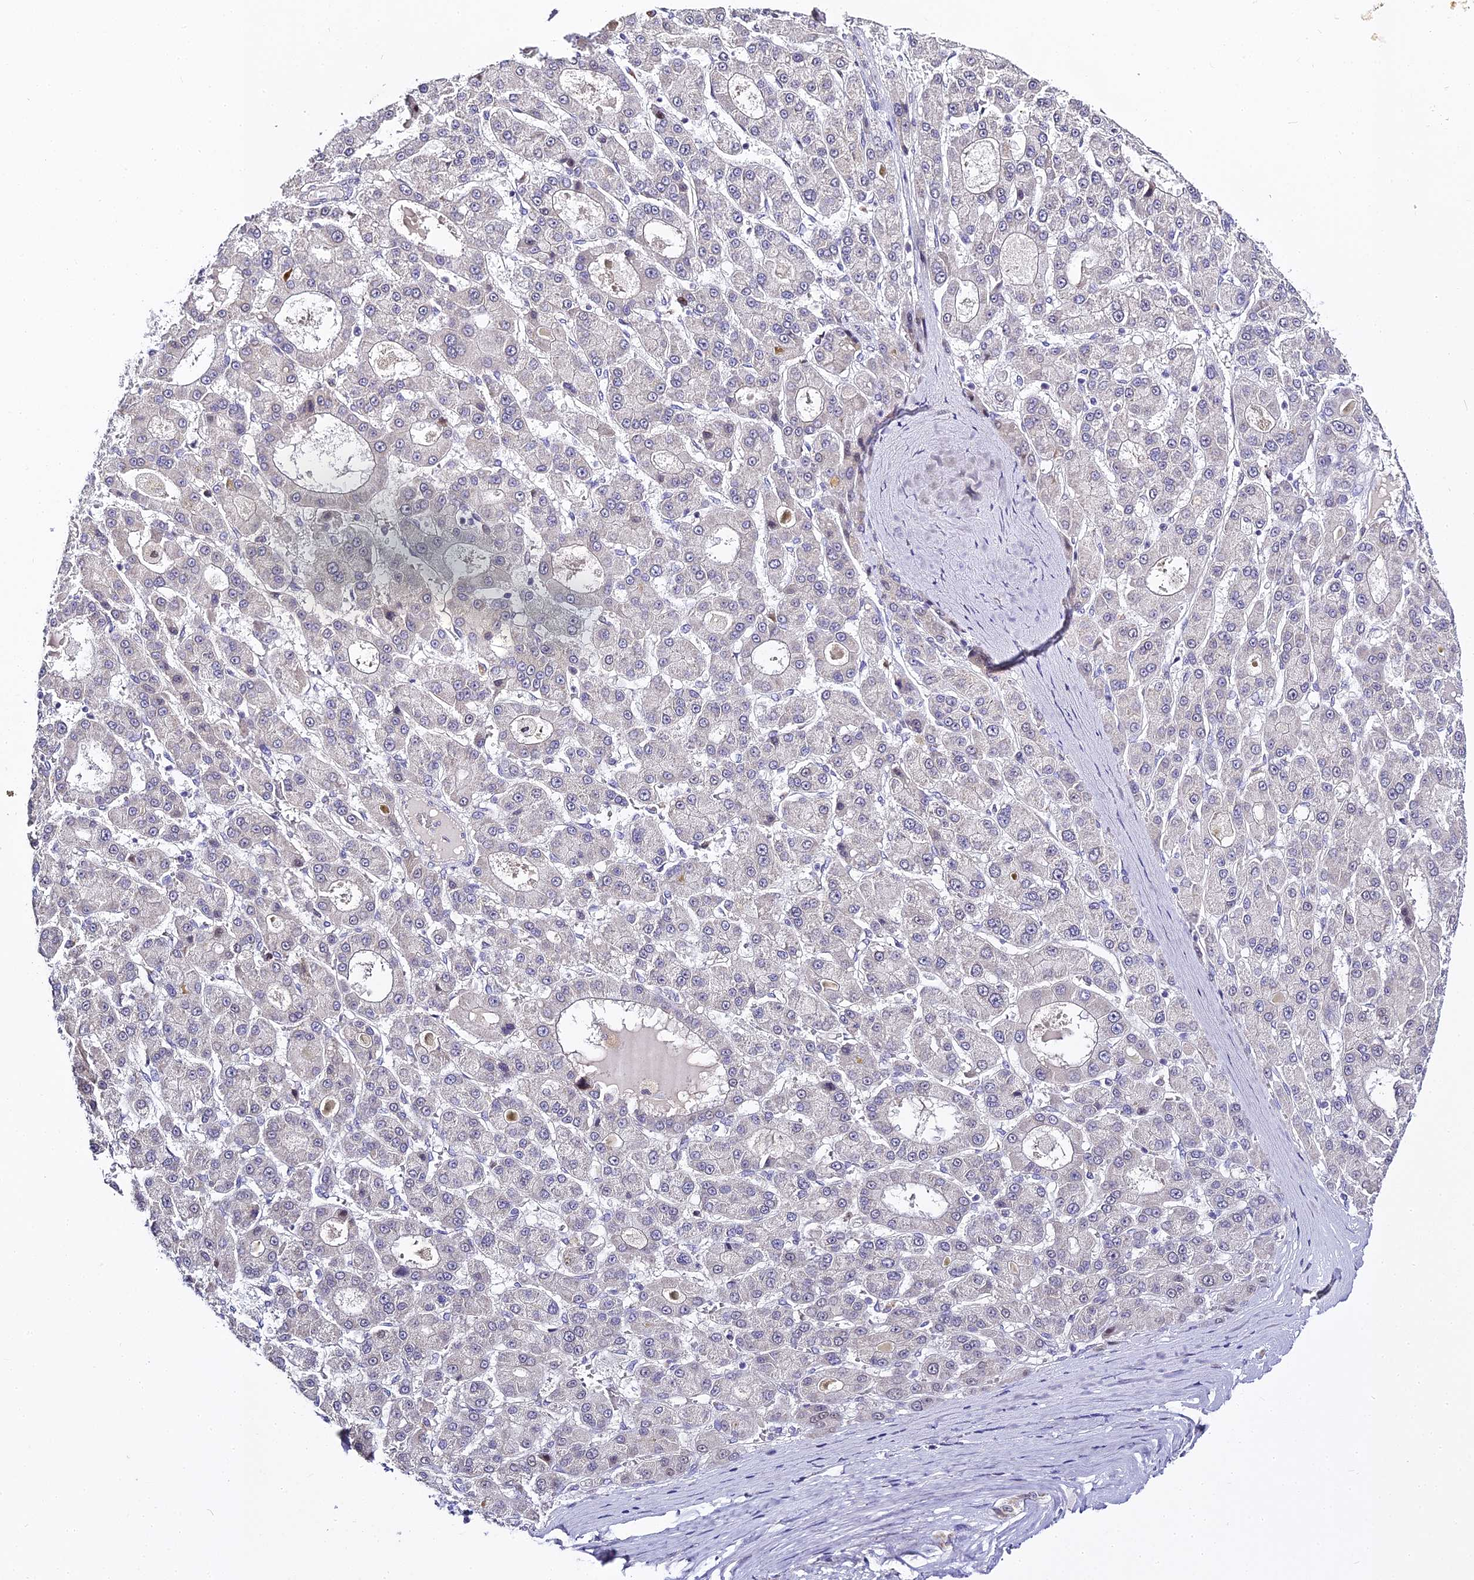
{"staining": {"intensity": "negative", "quantity": "none", "location": "none"}, "tissue": "liver cancer", "cell_type": "Tumor cells", "image_type": "cancer", "snomed": [{"axis": "morphology", "description": "Carcinoma, Hepatocellular, NOS"}, {"axis": "topography", "description": "Liver"}], "caption": "Immunohistochemistry image of liver cancer (hepatocellular carcinoma) stained for a protein (brown), which reveals no staining in tumor cells. (DAB IHC visualized using brightfield microscopy, high magnification).", "gene": "SERP1", "patient": {"sex": "male", "age": 70}}